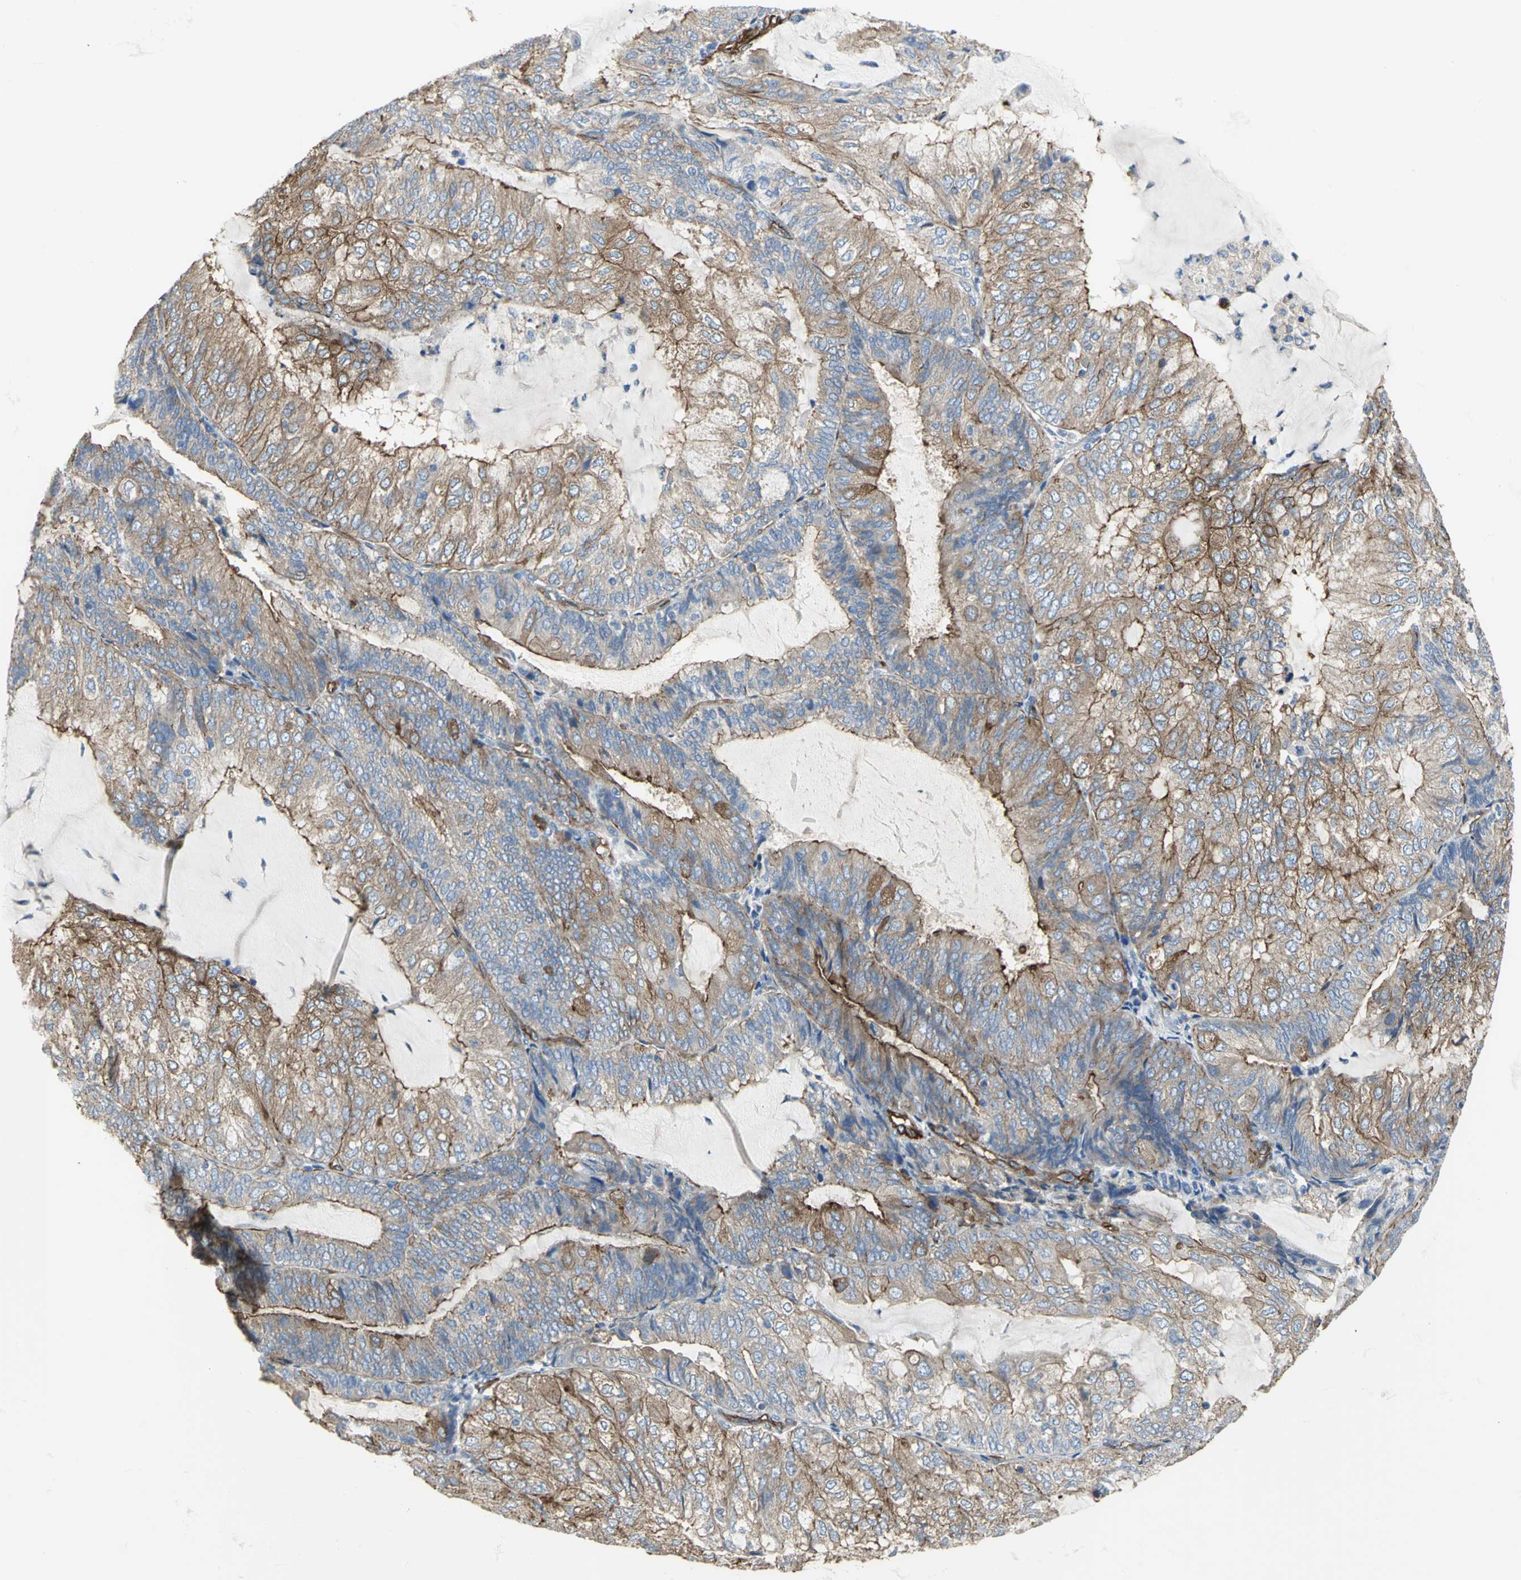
{"staining": {"intensity": "strong", "quantity": "25%-75%", "location": "cytoplasmic/membranous"}, "tissue": "endometrial cancer", "cell_type": "Tumor cells", "image_type": "cancer", "snomed": [{"axis": "morphology", "description": "Adenocarcinoma, NOS"}, {"axis": "topography", "description": "Endometrium"}], "caption": "Protein expression analysis of endometrial cancer exhibits strong cytoplasmic/membranous staining in about 25%-75% of tumor cells.", "gene": "FLNB", "patient": {"sex": "female", "age": 81}}